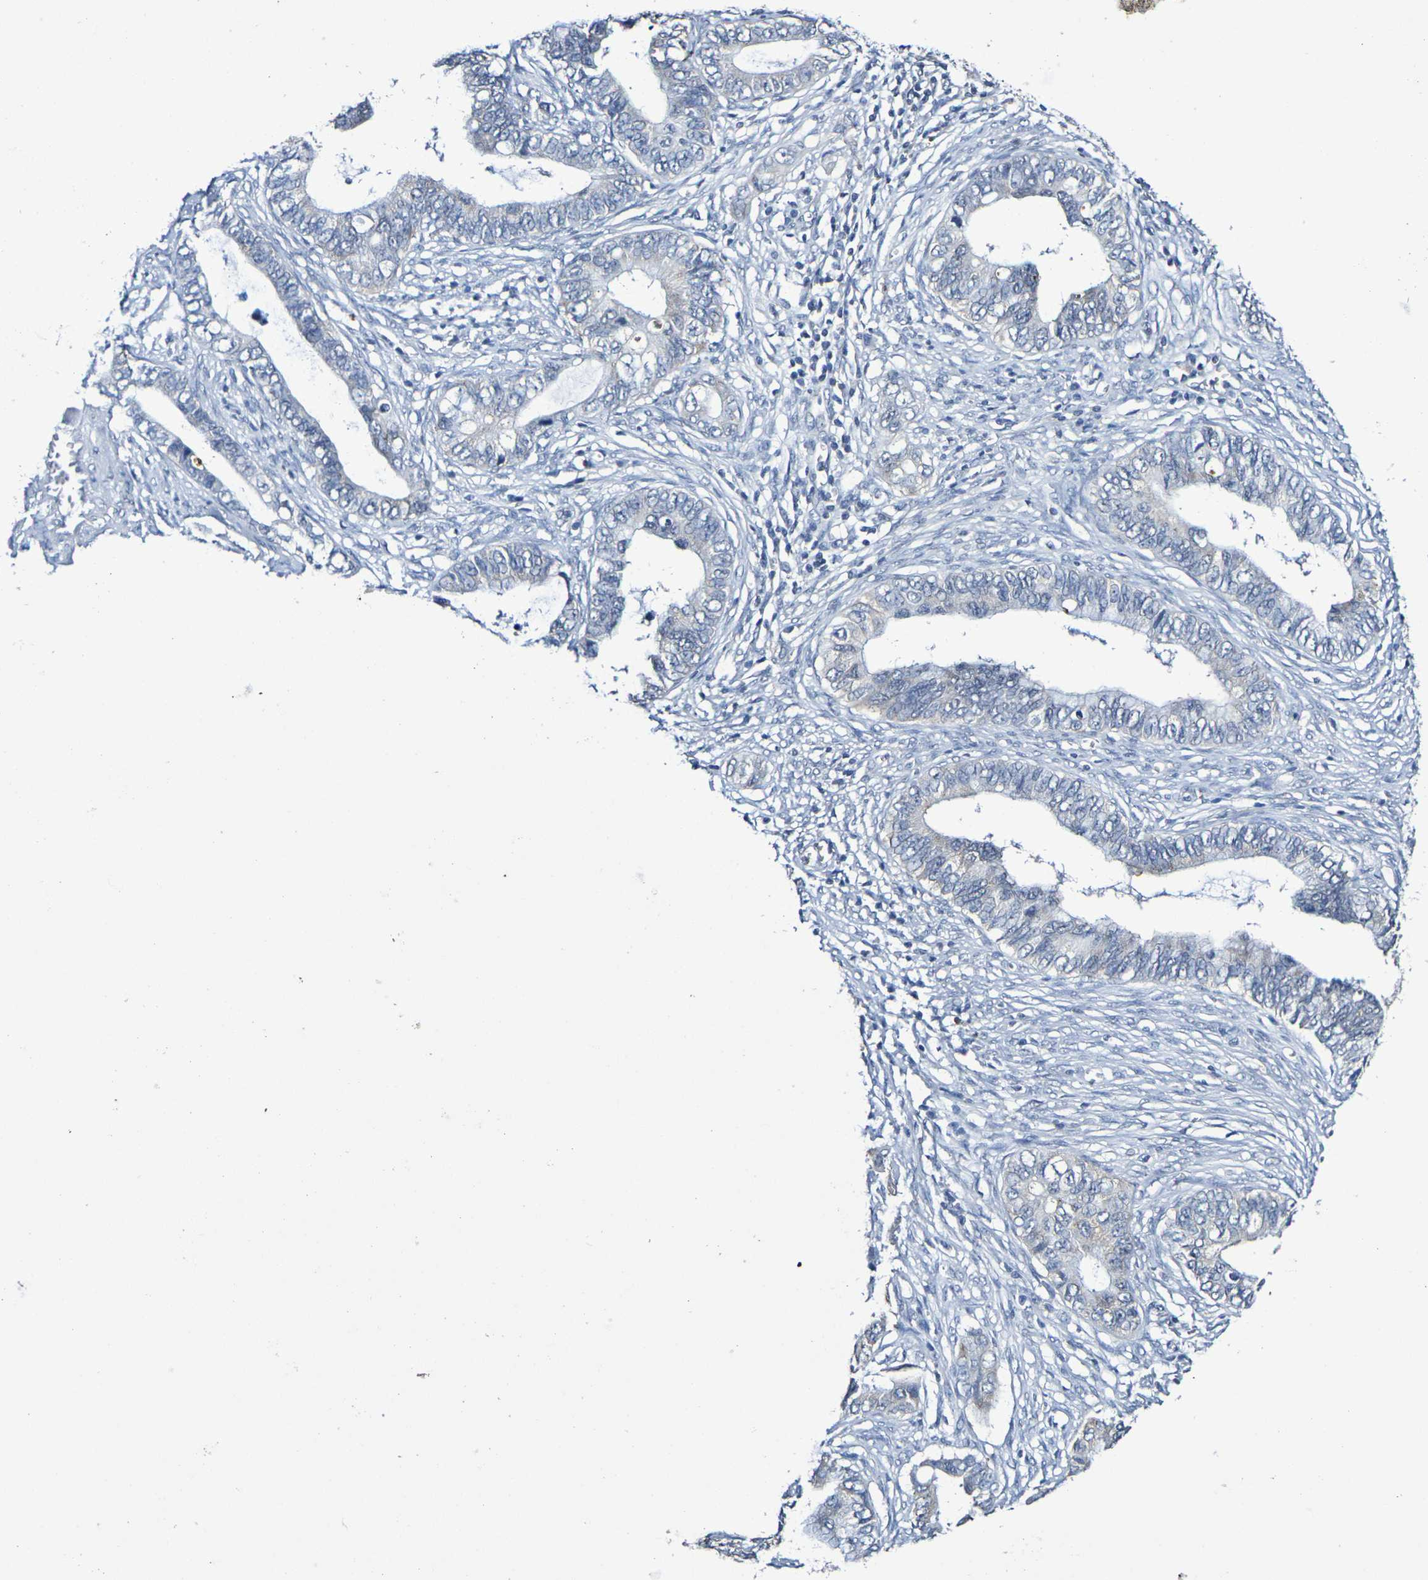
{"staining": {"intensity": "weak", "quantity": "<25%", "location": "cytoplasmic/membranous"}, "tissue": "cervical cancer", "cell_type": "Tumor cells", "image_type": "cancer", "snomed": [{"axis": "morphology", "description": "Adenocarcinoma, NOS"}, {"axis": "topography", "description": "Cervix"}], "caption": "DAB immunohistochemical staining of human cervical cancer reveals no significant staining in tumor cells.", "gene": "CHRNB1", "patient": {"sex": "female", "age": 44}}